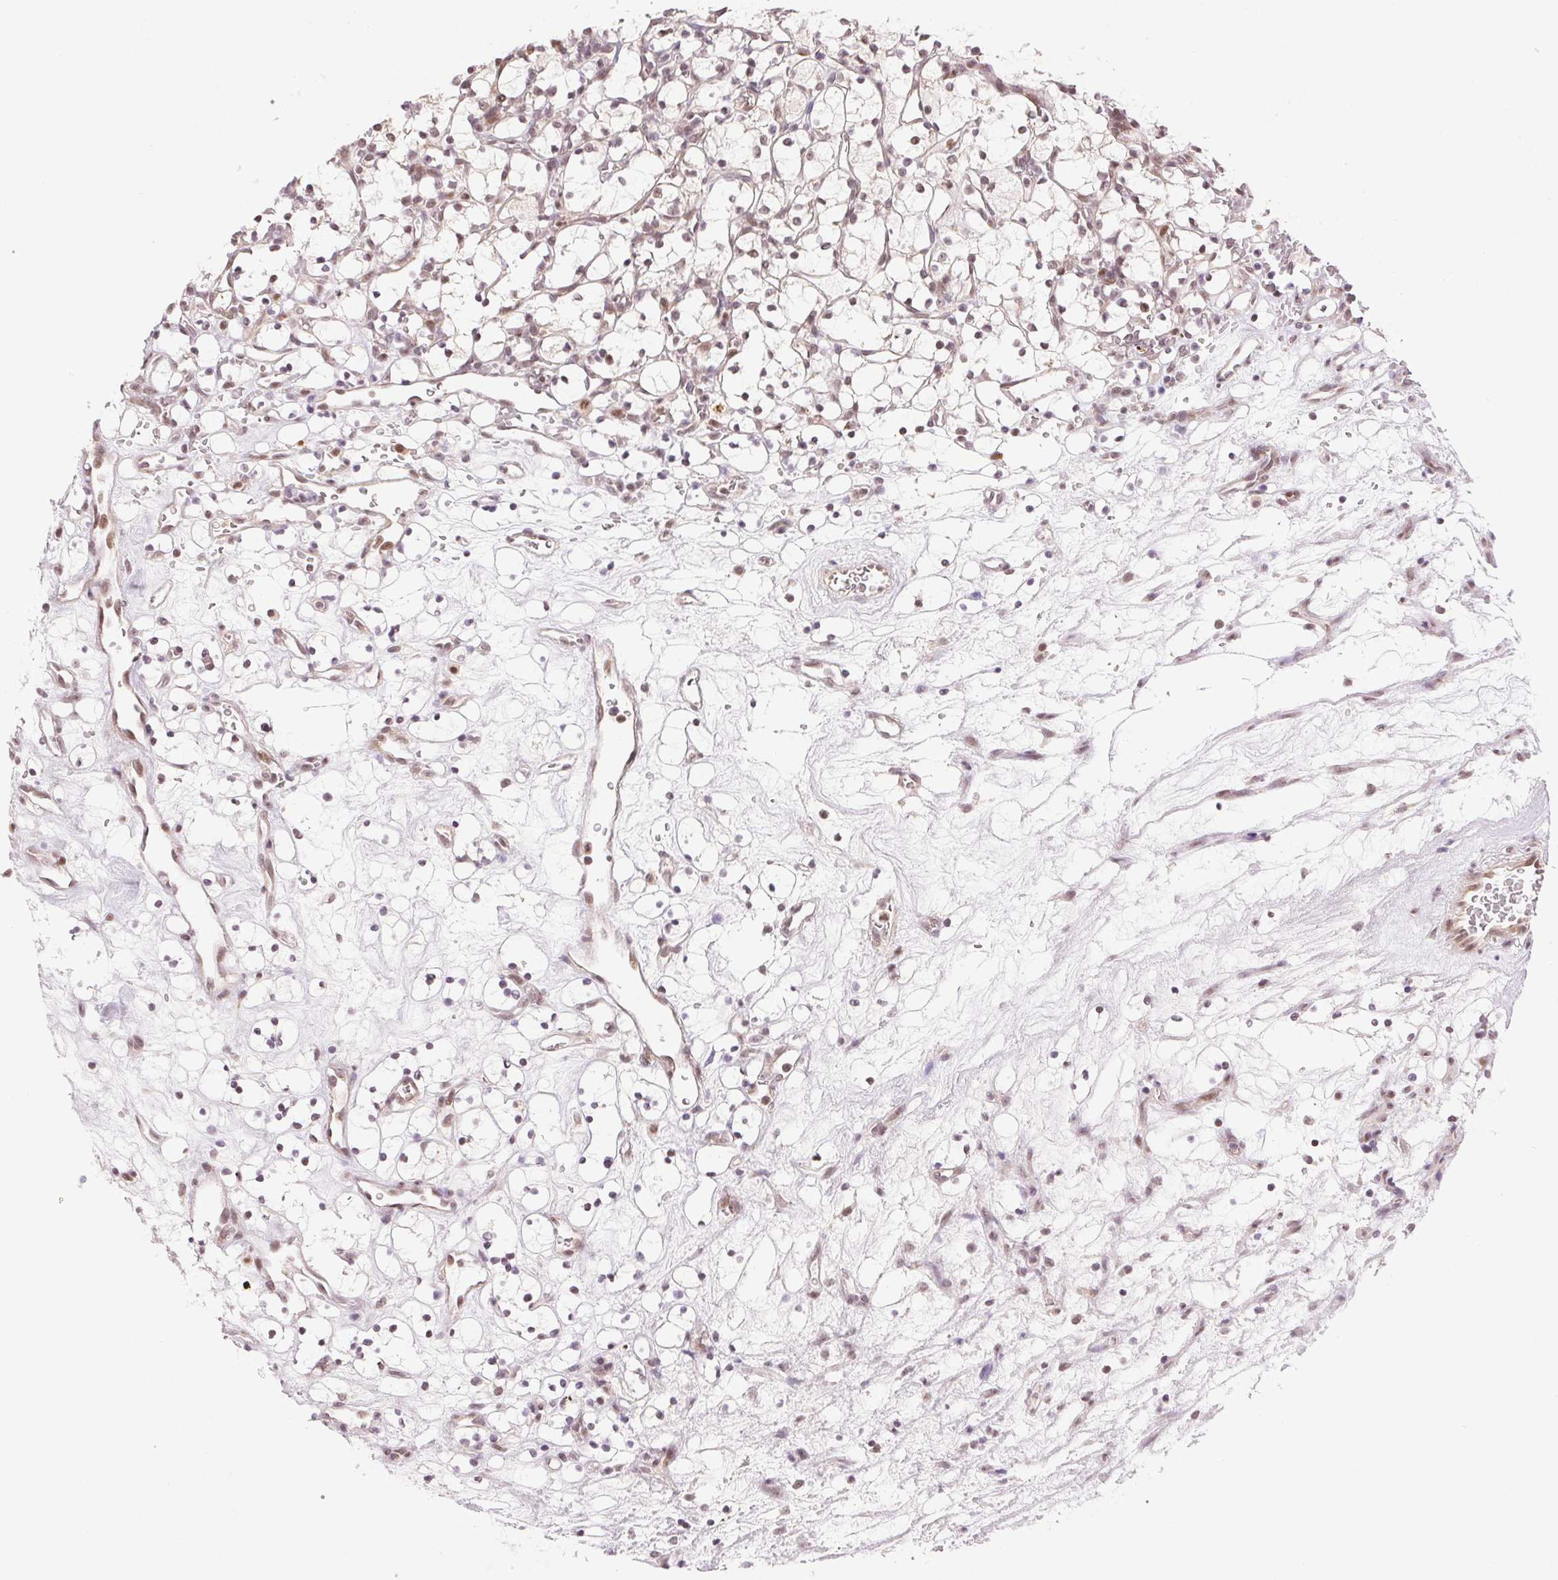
{"staining": {"intensity": "weak", "quantity": "25%-75%", "location": "nuclear"}, "tissue": "renal cancer", "cell_type": "Tumor cells", "image_type": "cancer", "snomed": [{"axis": "morphology", "description": "Adenocarcinoma, NOS"}, {"axis": "topography", "description": "Kidney"}], "caption": "Renal cancer tissue displays weak nuclear expression in approximately 25%-75% of tumor cells", "gene": "GRHL3", "patient": {"sex": "female", "age": 69}}